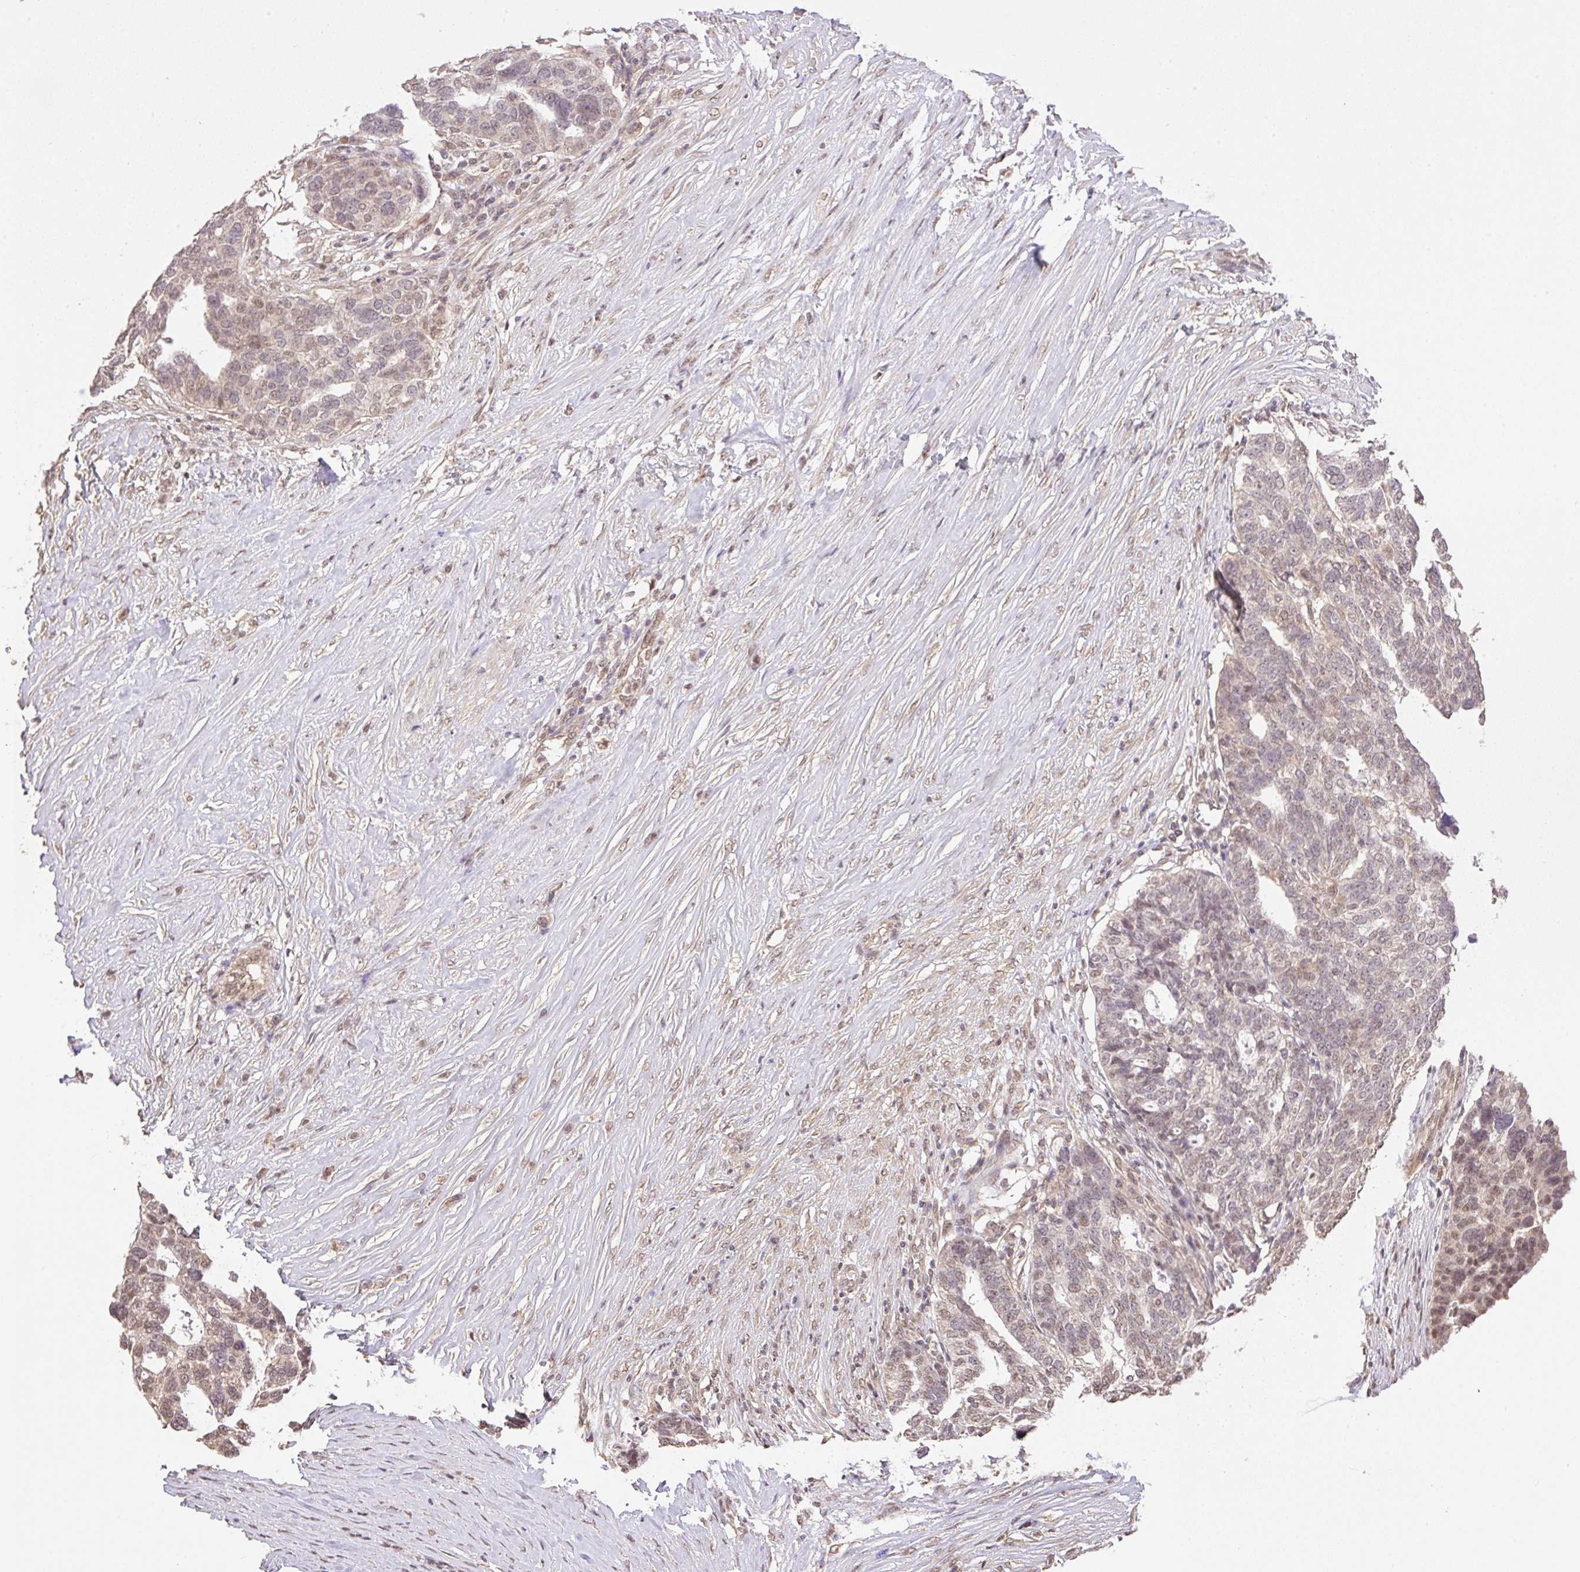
{"staining": {"intensity": "weak", "quantity": "25%-75%", "location": "nuclear"}, "tissue": "ovarian cancer", "cell_type": "Tumor cells", "image_type": "cancer", "snomed": [{"axis": "morphology", "description": "Cystadenocarcinoma, serous, NOS"}, {"axis": "topography", "description": "Ovary"}], "caption": "Ovarian serous cystadenocarcinoma was stained to show a protein in brown. There is low levels of weak nuclear staining in about 25%-75% of tumor cells.", "gene": "VPS25", "patient": {"sex": "female", "age": 59}}